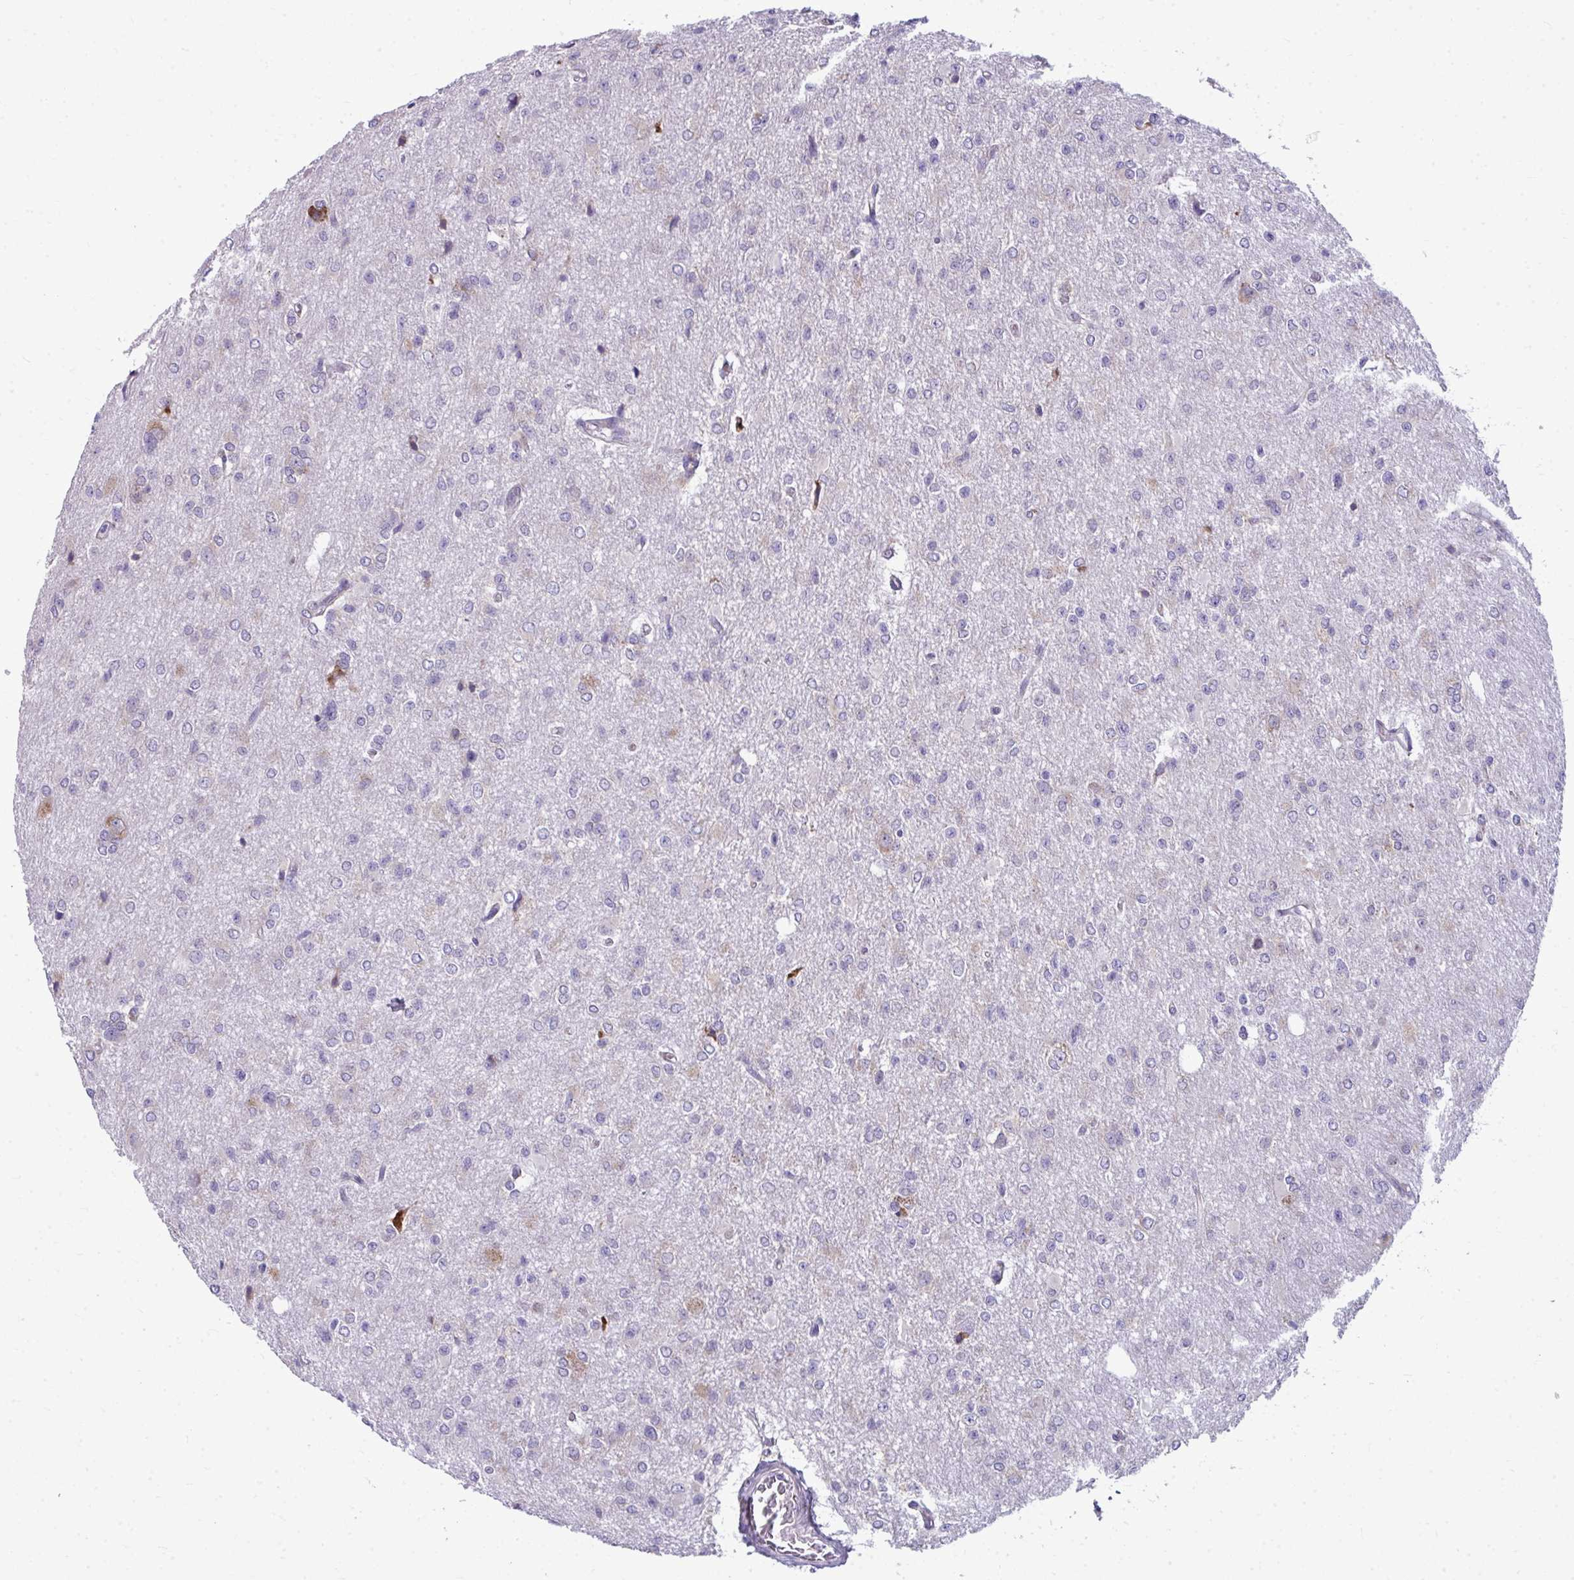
{"staining": {"intensity": "negative", "quantity": "none", "location": "none"}, "tissue": "glioma", "cell_type": "Tumor cells", "image_type": "cancer", "snomed": [{"axis": "morphology", "description": "Glioma, malignant, Low grade"}, {"axis": "topography", "description": "Brain"}], "caption": "Tumor cells show no significant protein expression in low-grade glioma (malignant).", "gene": "GFPT2", "patient": {"sex": "male", "age": 26}}